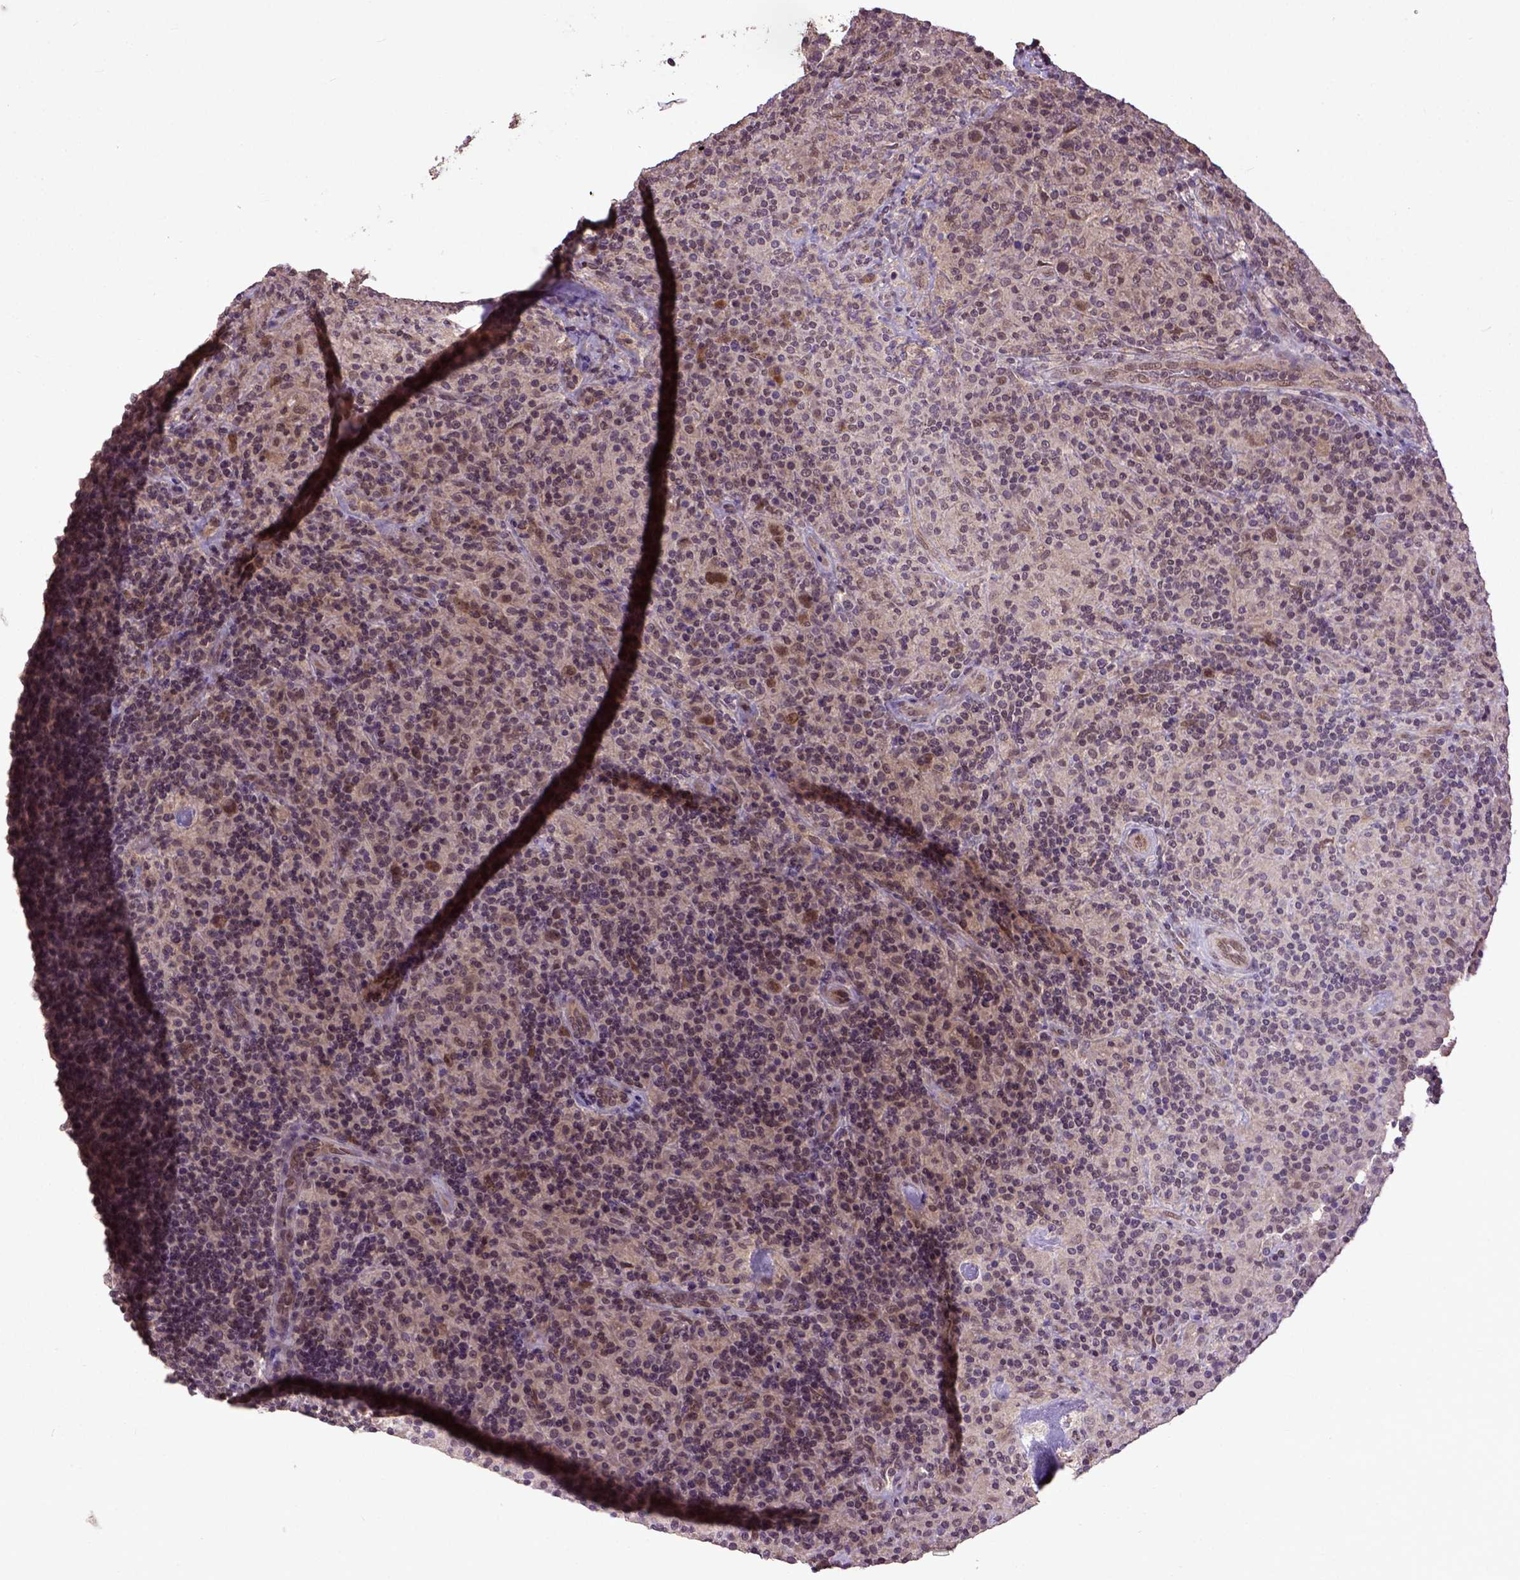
{"staining": {"intensity": "moderate", "quantity": ">75%", "location": "cytoplasmic/membranous,nuclear"}, "tissue": "lymphoma", "cell_type": "Tumor cells", "image_type": "cancer", "snomed": [{"axis": "morphology", "description": "Hodgkin's disease, NOS"}, {"axis": "topography", "description": "Lymph node"}], "caption": "Immunohistochemical staining of lymphoma reveals medium levels of moderate cytoplasmic/membranous and nuclear positivity in approximately >75% of tumor cells.", "gene": "UBA3", "patient": {"sex": "male", "age": 70}}